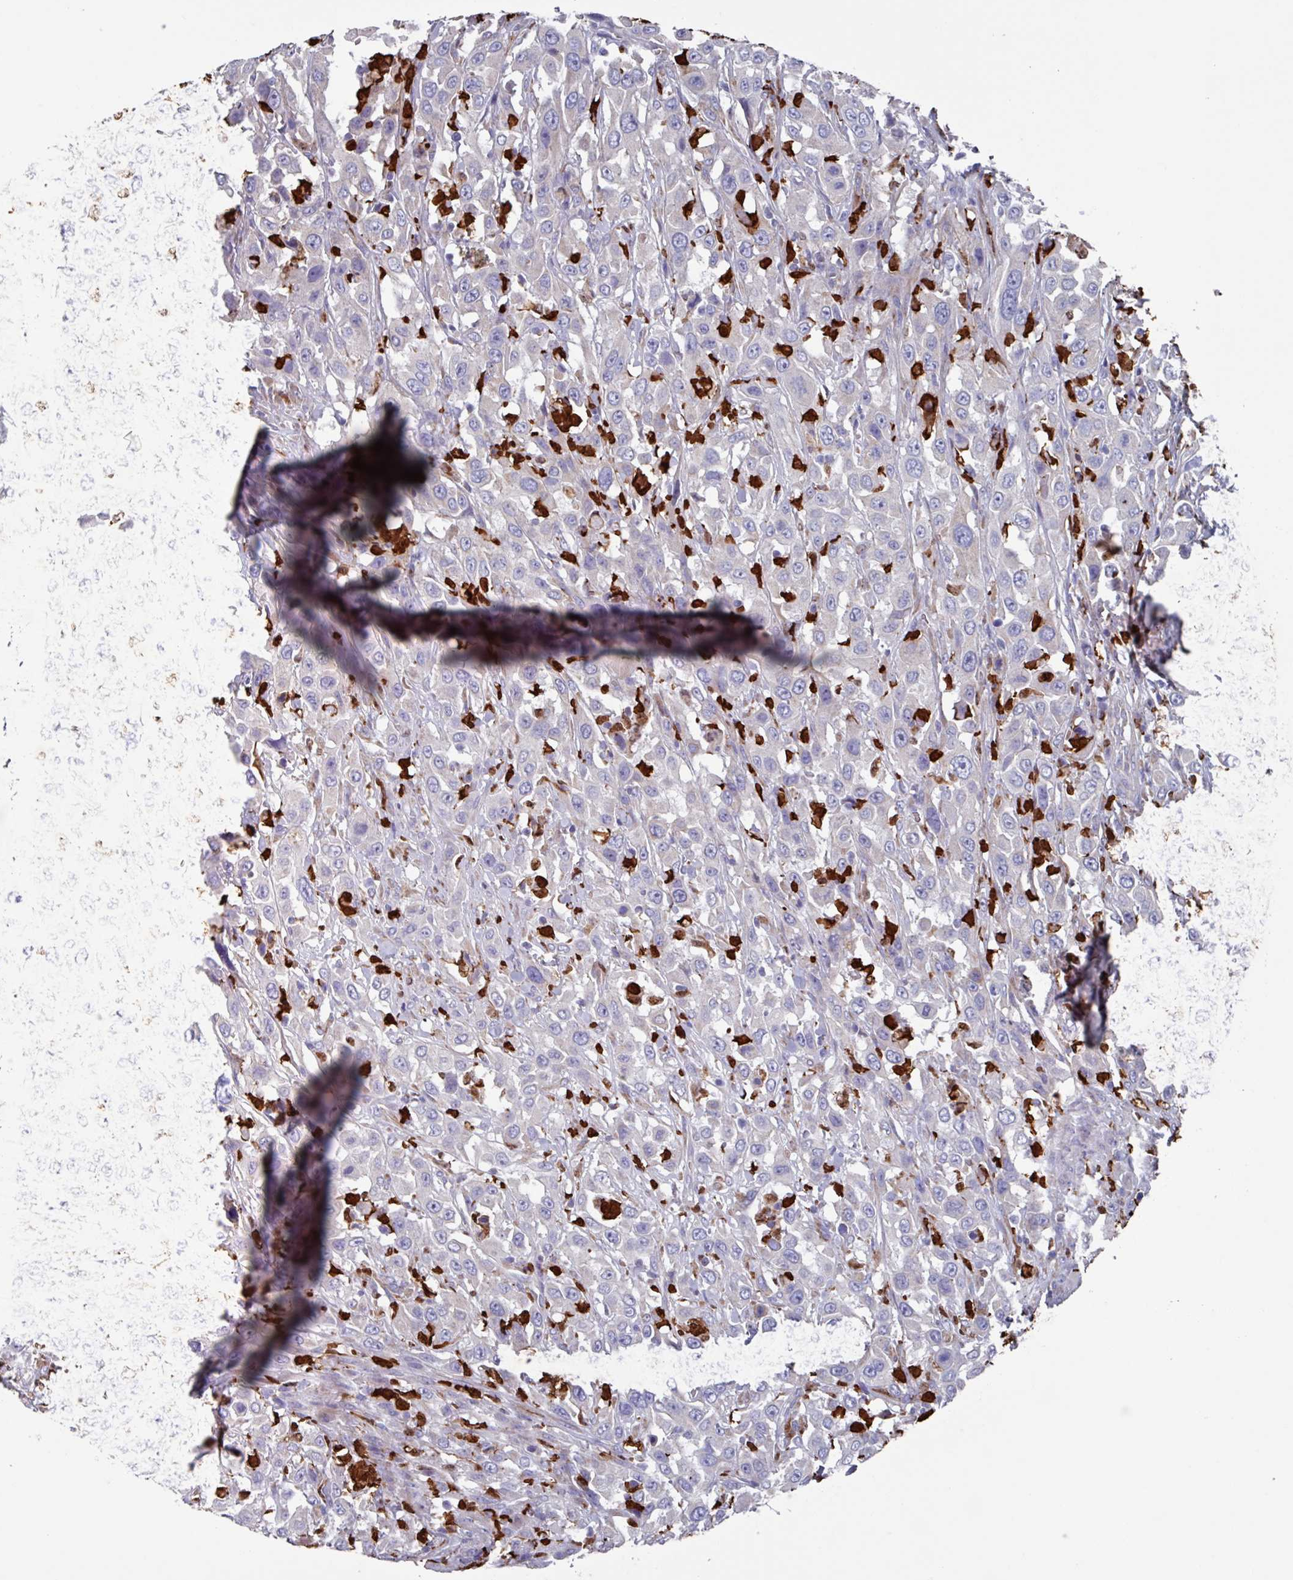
{"staining": {"intensity": "negative", "quantity": "none", "location": "none"}, "tissue": "urothelial cancer", "cell_type": "Tumor cells", "image_type": "cancer", "snomed": [{"axis": "morphology", "description": "Urothelial carcinoma, High grade"}, {"axis": "topography", "description": "Urinary bladder"}], "caption": "Urothelial carcinoma (high-grade) was stained to show a protein in brown. There is no significant expression in tumor cells. (Immunohistochemistry, brightfield microscopy, high magnification).", "gene": "UQCC2", "patient": {"sex": "male", "age": 61}}